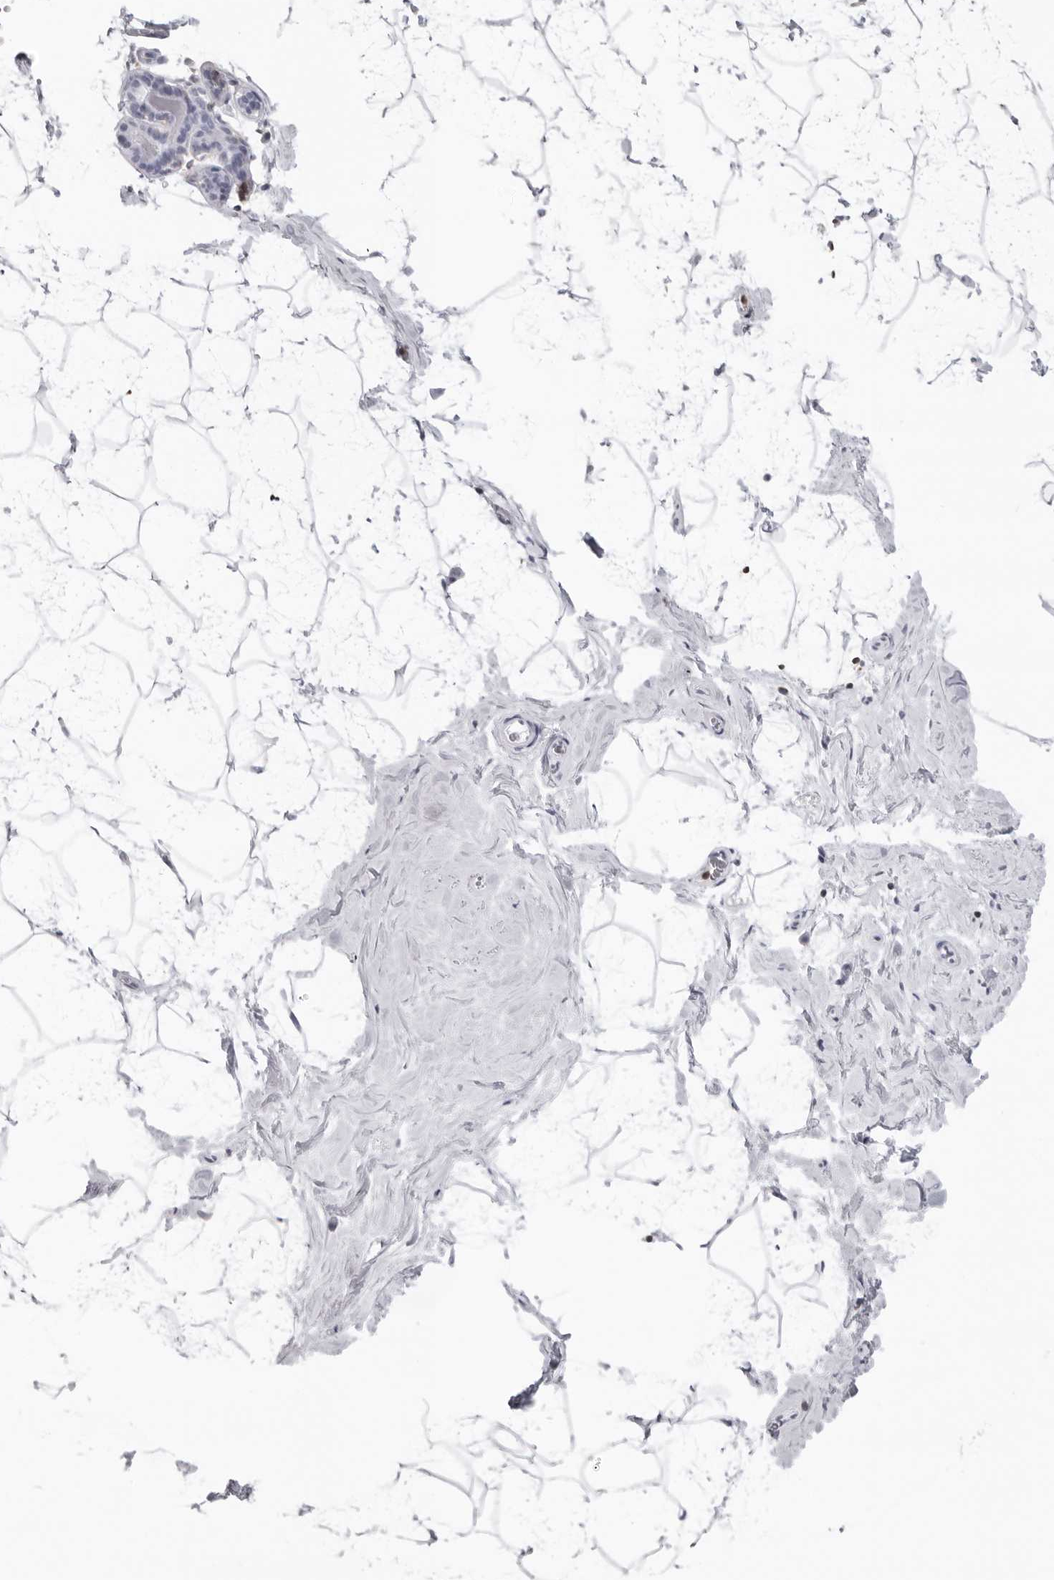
{"staining": {"intensity": "negative", "quantity": "none", "location": "none"}, "tissue": "breast", "cell_type": "Adipocytes", "image_type": "normal", "snomed": [{"axis": "morphology", "description": "Normal tissue, NOS"}, {"axis": "morphology", "description": "Lobular carcinoma"}, {"axis": "topography", "description": "Breast"}], "caption": "A high-resolution micrograph shows IHC staining of unremarkable breast, which exhibits no significant staining in adipocytes.", "gene": "FMNL1", "patient": {"sex": "female", "age": 62}}